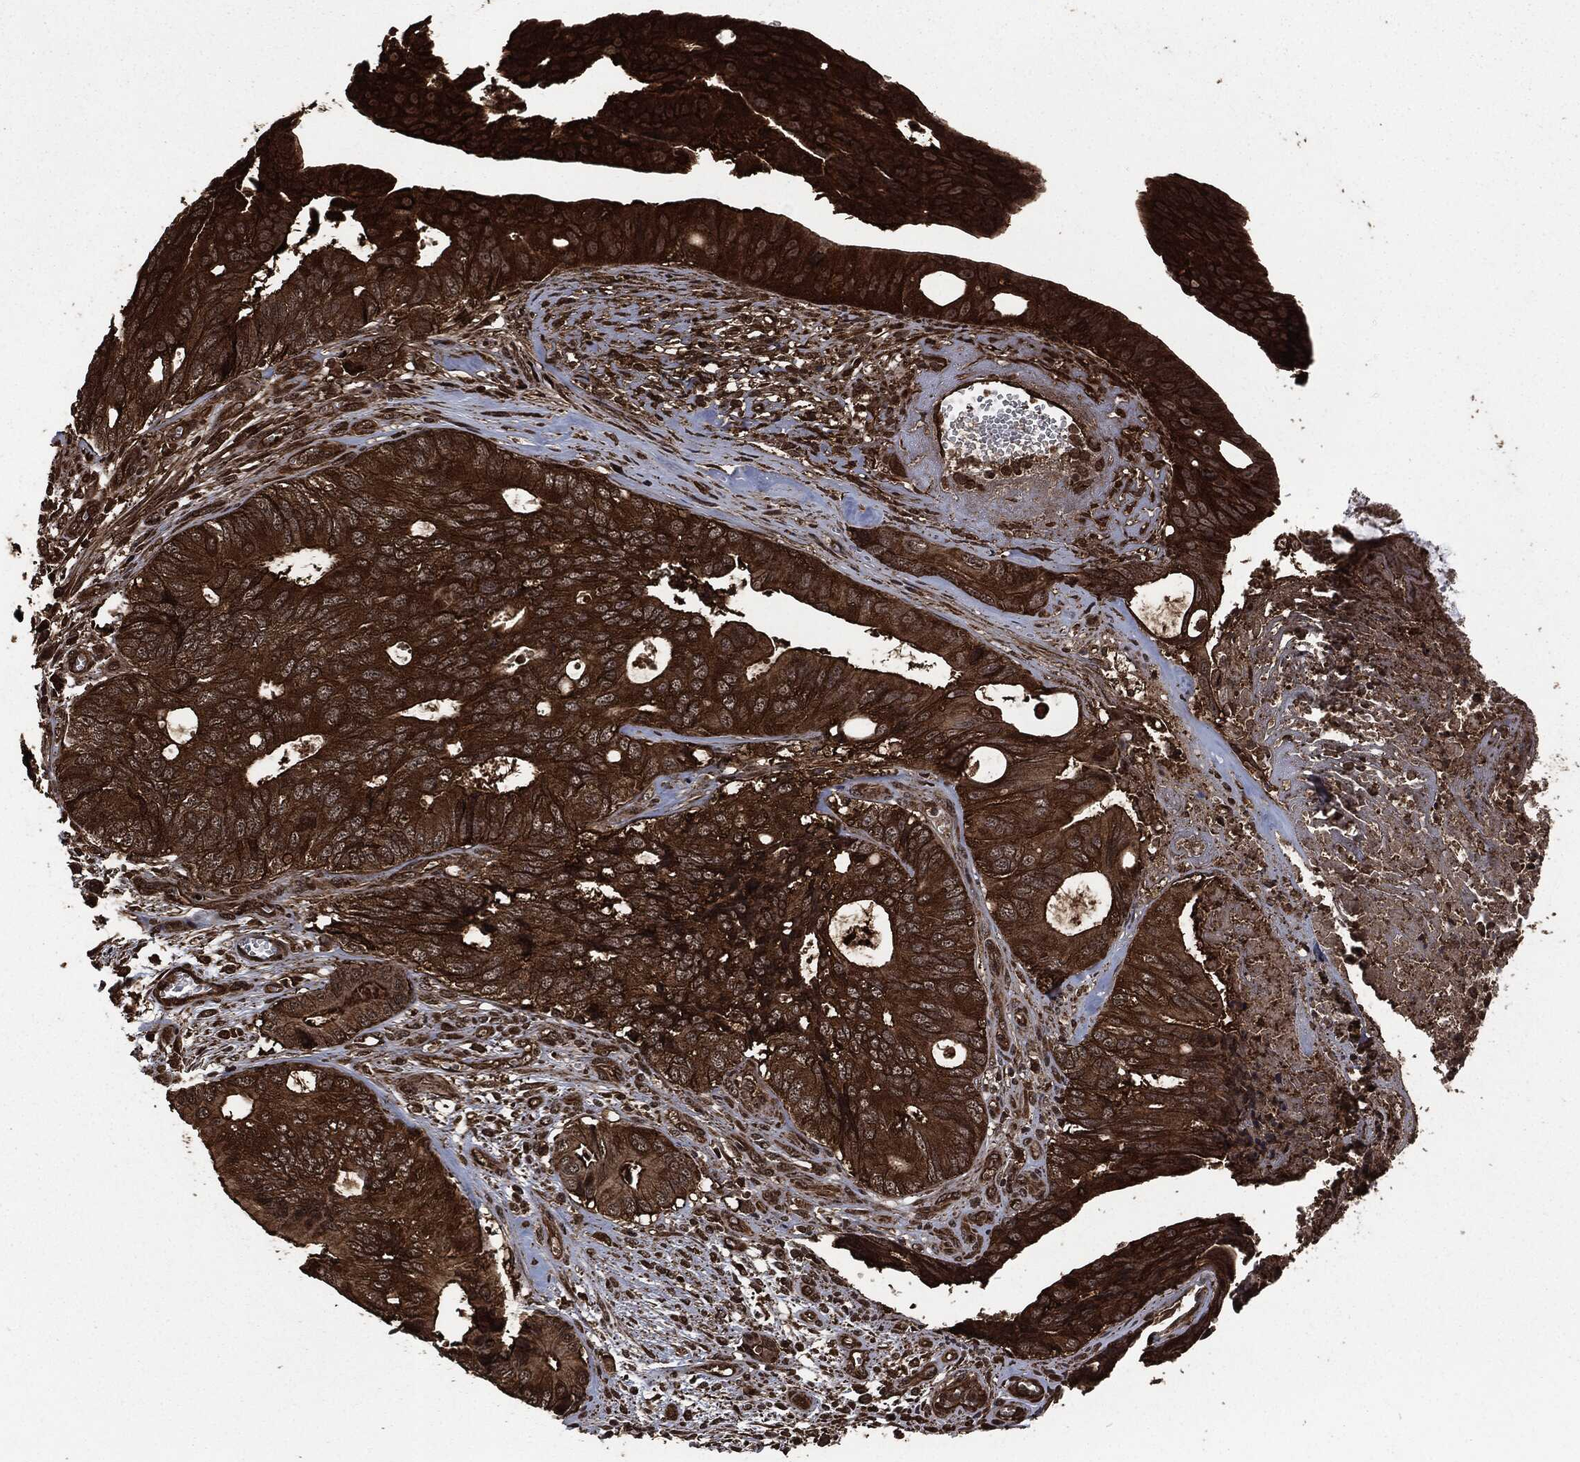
{"staining": {"intensity": "strong", "quantity": ">75%", "location": "cytoplasmic/membranous"}, "tissue": "colorectal cancer", "cell_type": "Tumor cells", "image_type": "cancer", "snomed": [{"axis": "morphology", "description": "Normal tissue, NOS"}, {"axis": "morphology", "description": "Adenocarcinoma, NOS"}, {"axis": "topography", "description": "Colon"}], "caption": "Protein expression analysis of human colorectal adenocarcinoma reveals strong cytoplasmic/membranous positivity in approximately >75% of tumor cells.", "gene": "HRAS", "patient": {"sex": "male", "age": 65}}